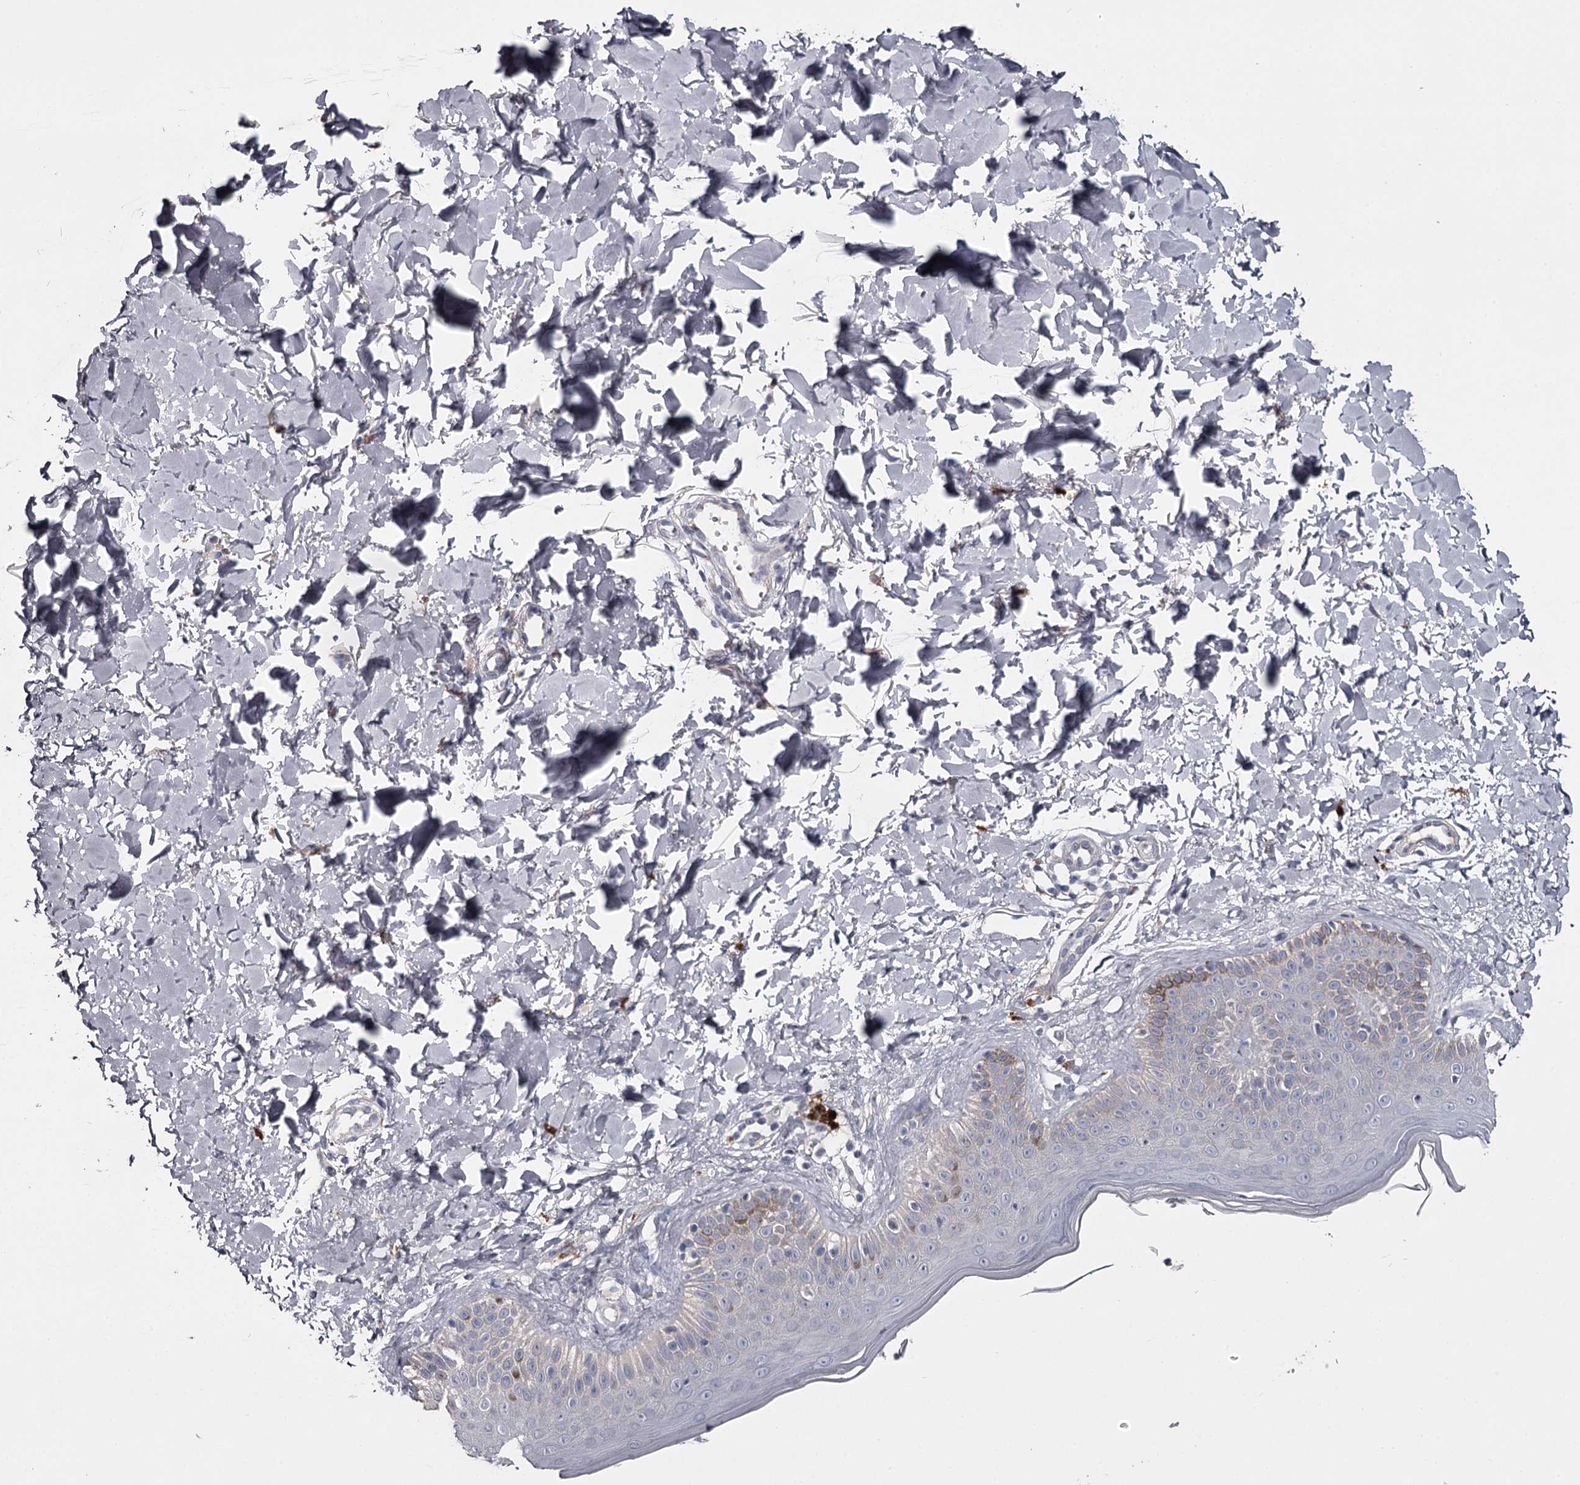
{"staining": {"intensity": "negative", "quantity": "none", "location": "none"}, "tissue": "skin", "cell_type": "Fibroblasts", "image_type": "normal", "snomed": [{"axis": "morphology", "description": "Normal tissue, NOS"}, {"axis": "topography", "description": "Skin"}], "caption": "Human skin stained for a protein using immunohistochemistry (IHC) displays no expression in fibroblasts.", "gene": "FDXACB1", "patient": {"sex": "male", "age": 52}}